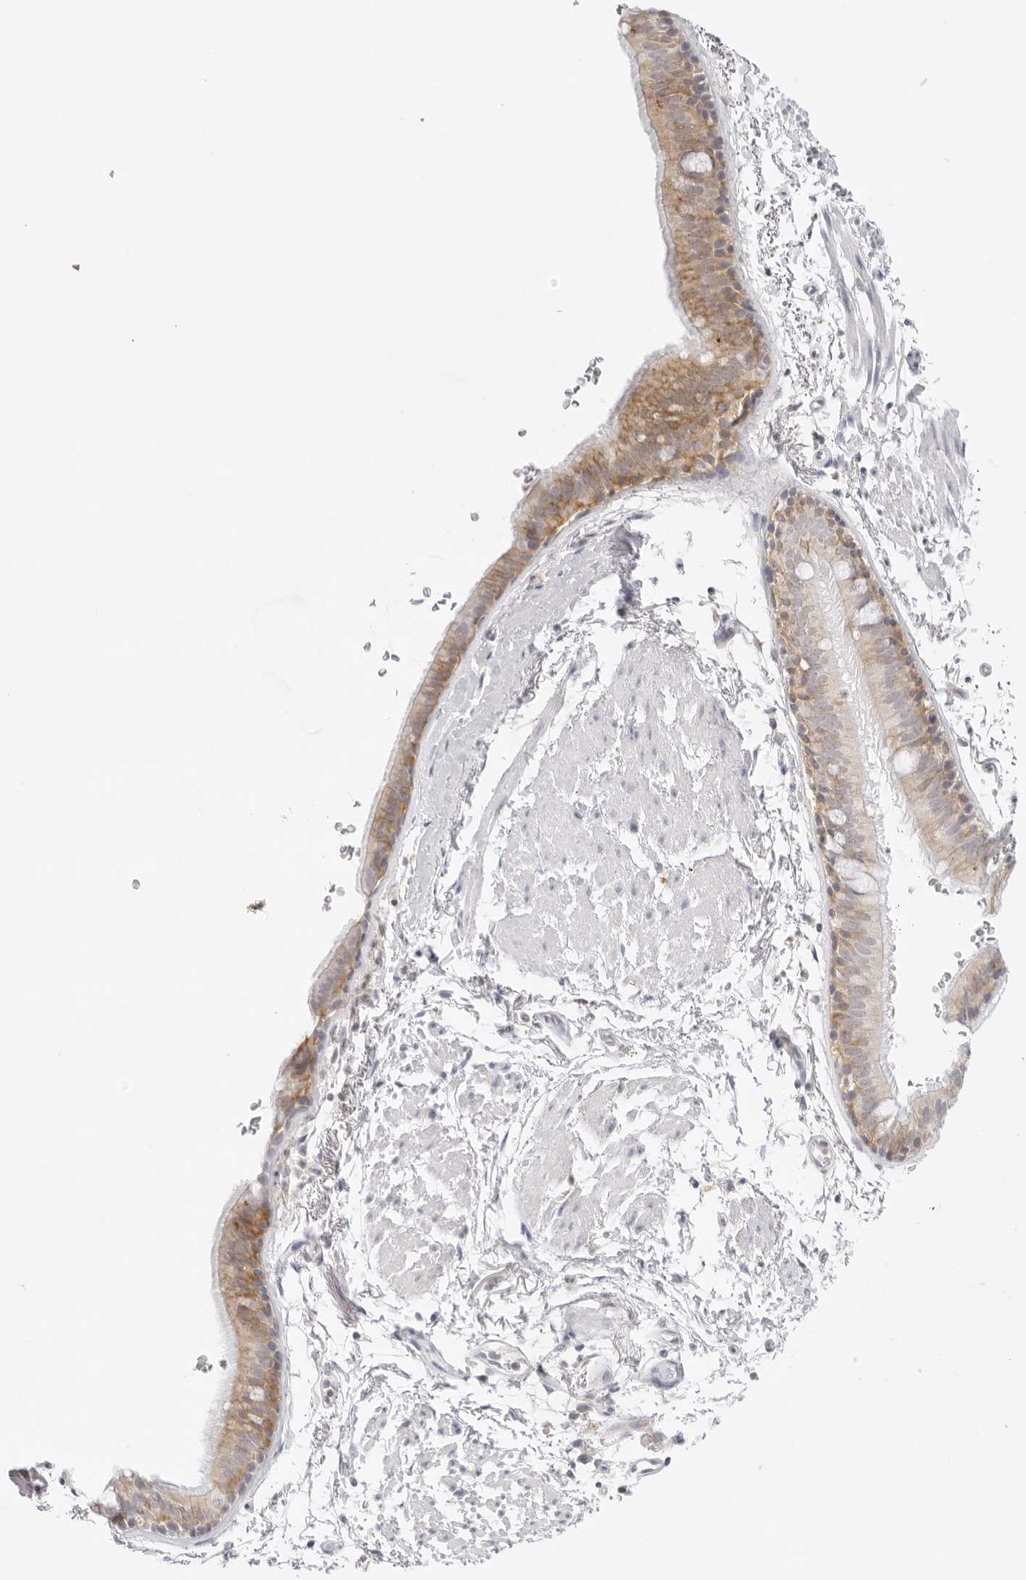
{"staining": {"intensity": "moderate", "quantity": "25%-75%", "location": "cytoplasmic/membranous"}, "tissue": "bronchus", "cell_type": "Respiratory epithelial cells", "image_type": "normal", "snomed": [{"axis": "morphology", "description": "Normal tissue, NOS"}, {"axis": "topography", "description": "Lymph node"}, {"axis": "topography", "description": "Bronchus"}], "caption": "The photomicrograph exhibits immunohistochemical staining of unremarkable bronchus. There is moderate cytoplasmic/membranous expression is appreciated in about 25%-75% of respiratory epithelial cells.", "gene": "TNFRSF14", "patient": {"sex": "female", "age": 70}}